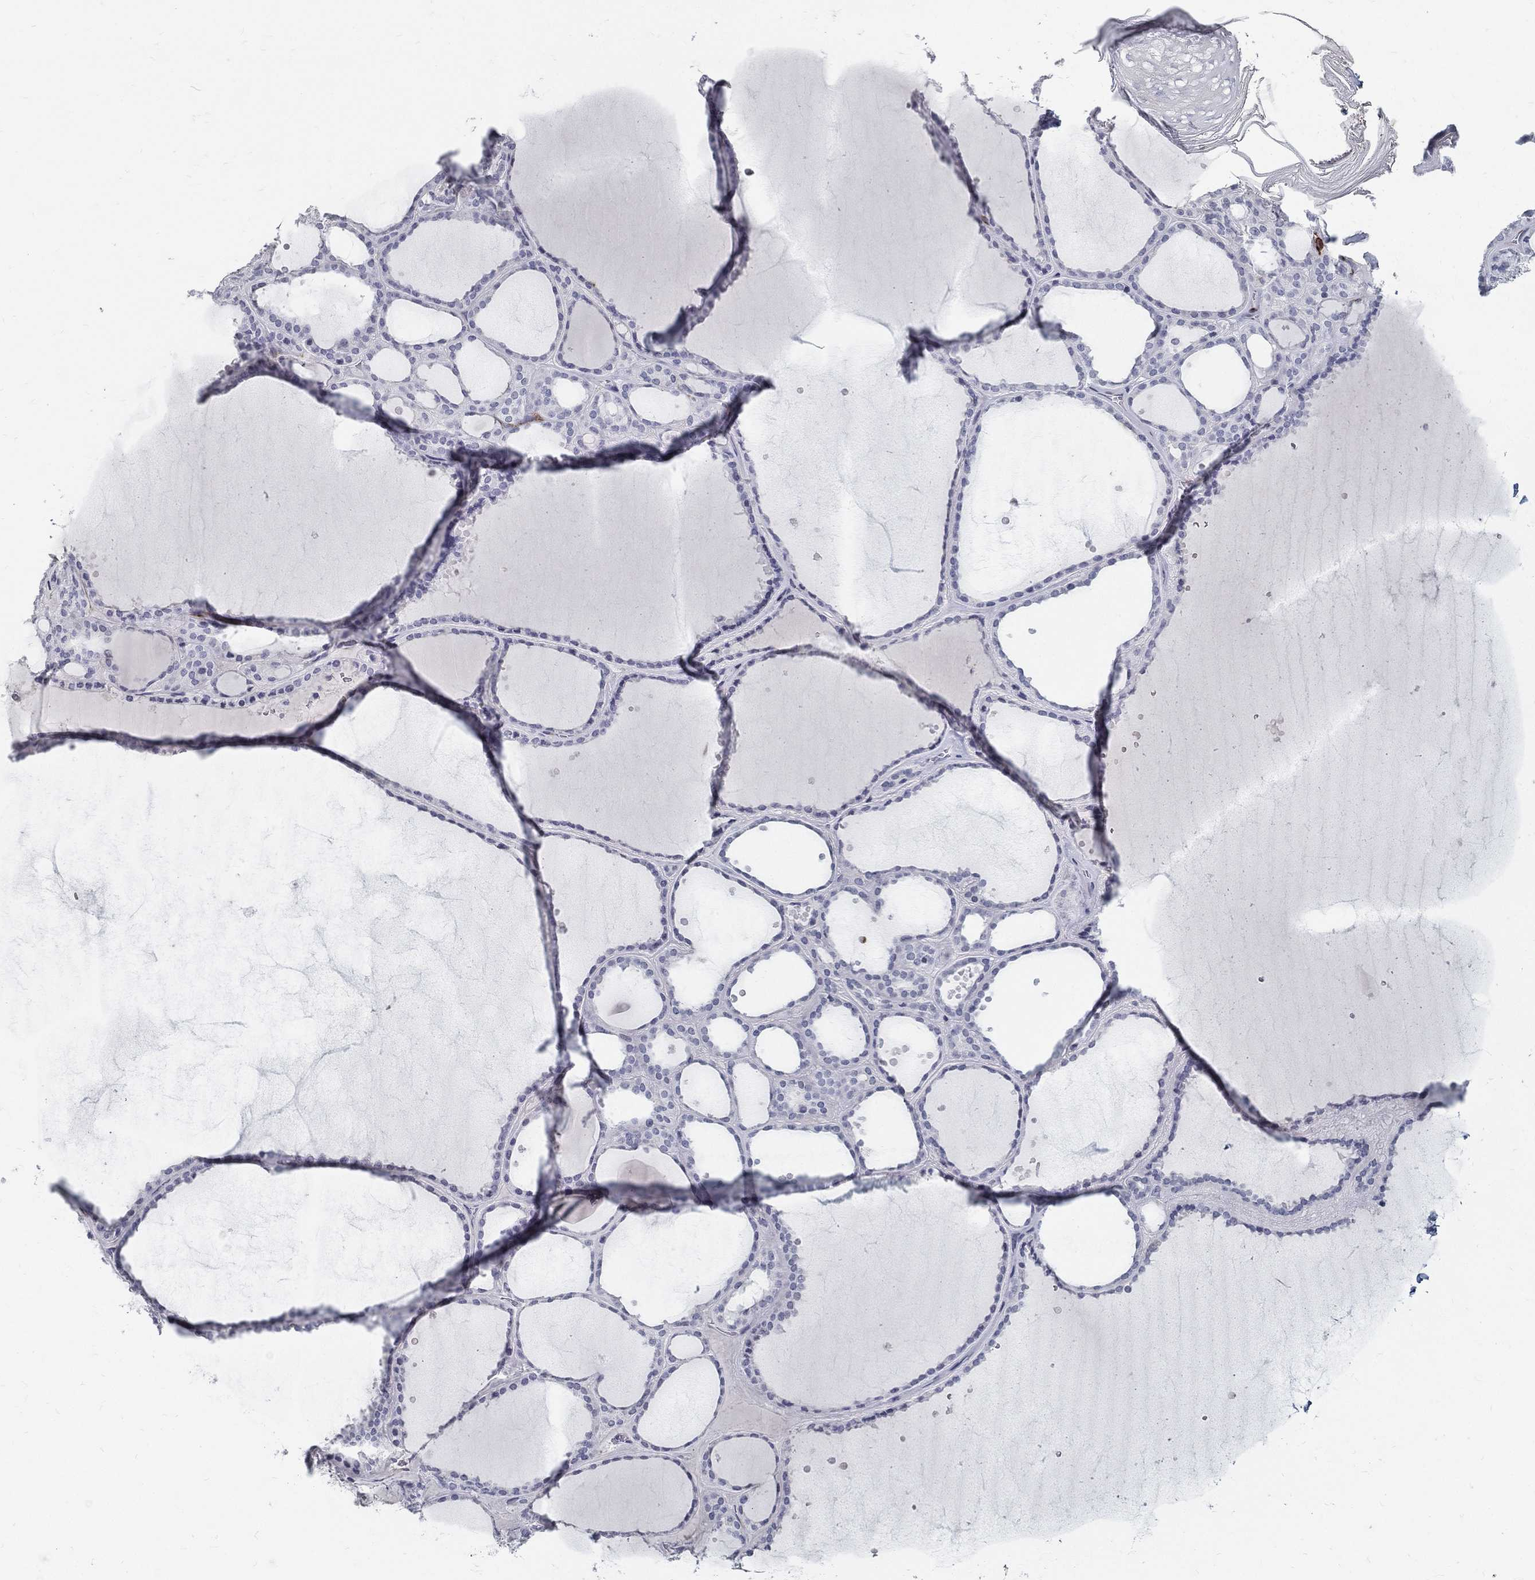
{"staining": {"intensity": "negative", "quantity": "none", "location": "none"}, "tissue": "thyroid gland", "cell_type": "Glandular cells", "image_type": "normal", "snomed": [{"axis": "morphology", "description": "Normal tissue, NOS"}, {"axis": "topography", "description": "Thyroid gland"}], "caption": "The micrograph demonstrates no staining of glandular cells in unremarkable thyroid gland.", "gene": "ACE2", "patient": {"sex": "male", "age": 63}}